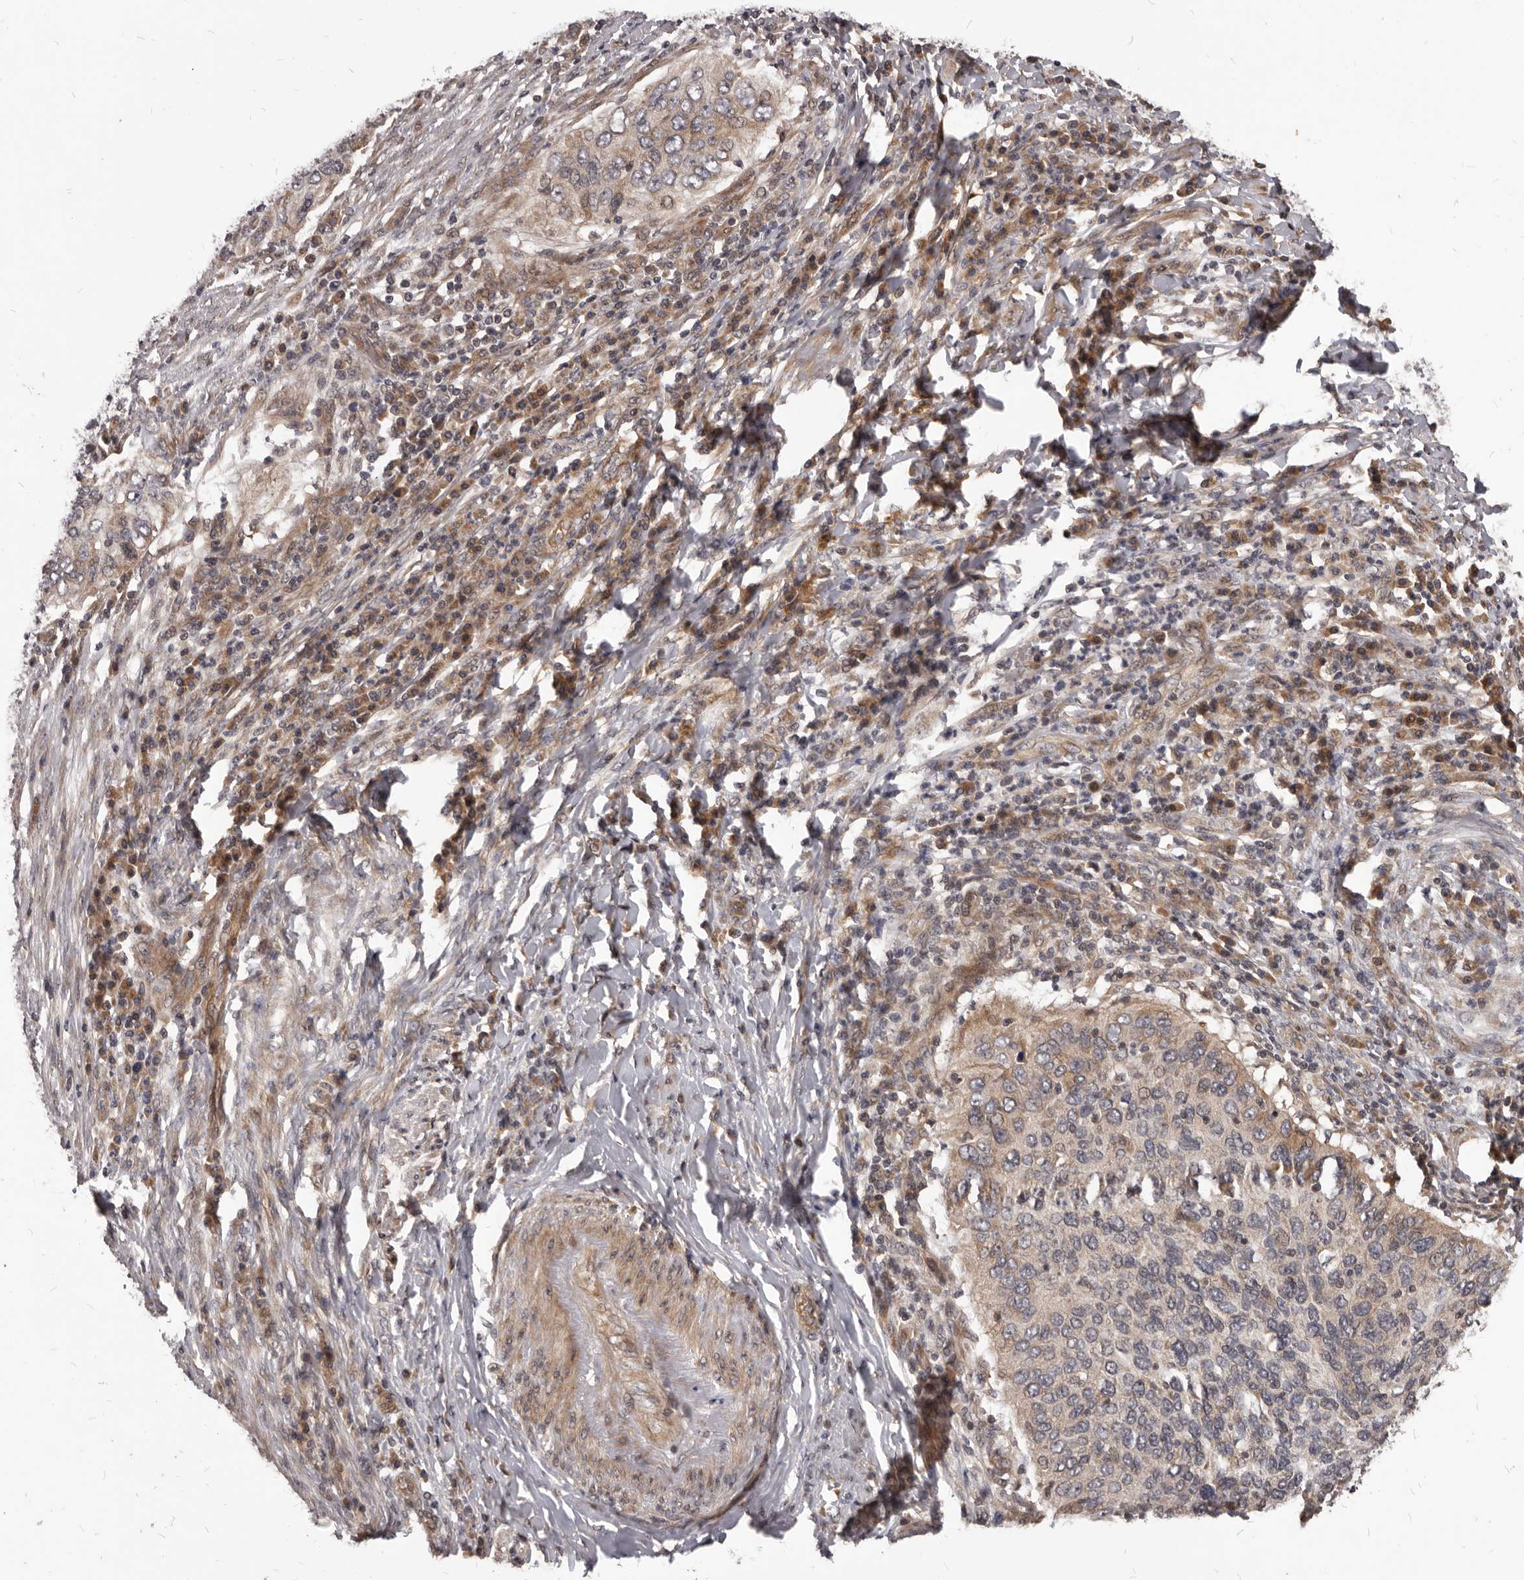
{"staining": {"intensity": "weak", "quantity": "<25%", "location": "cytoplasmic/membranous"}, "tissue": "cervical cancer", "cell_type": "Tumor cells", "image_type": "cancer", "snomed": [{"axis": "morphology", "description": "Squamous cell carcinoma, NOS"}, {"axis": "topography", "description": "Cervix"}], "caption": "This is a image of immunohistochemistry staining of cervical cancer (squamous cell carcinoma), which shows no expression in tumor cells.", "gene": "GABPB2", "patient": {"sex": "female", "age": 38}}